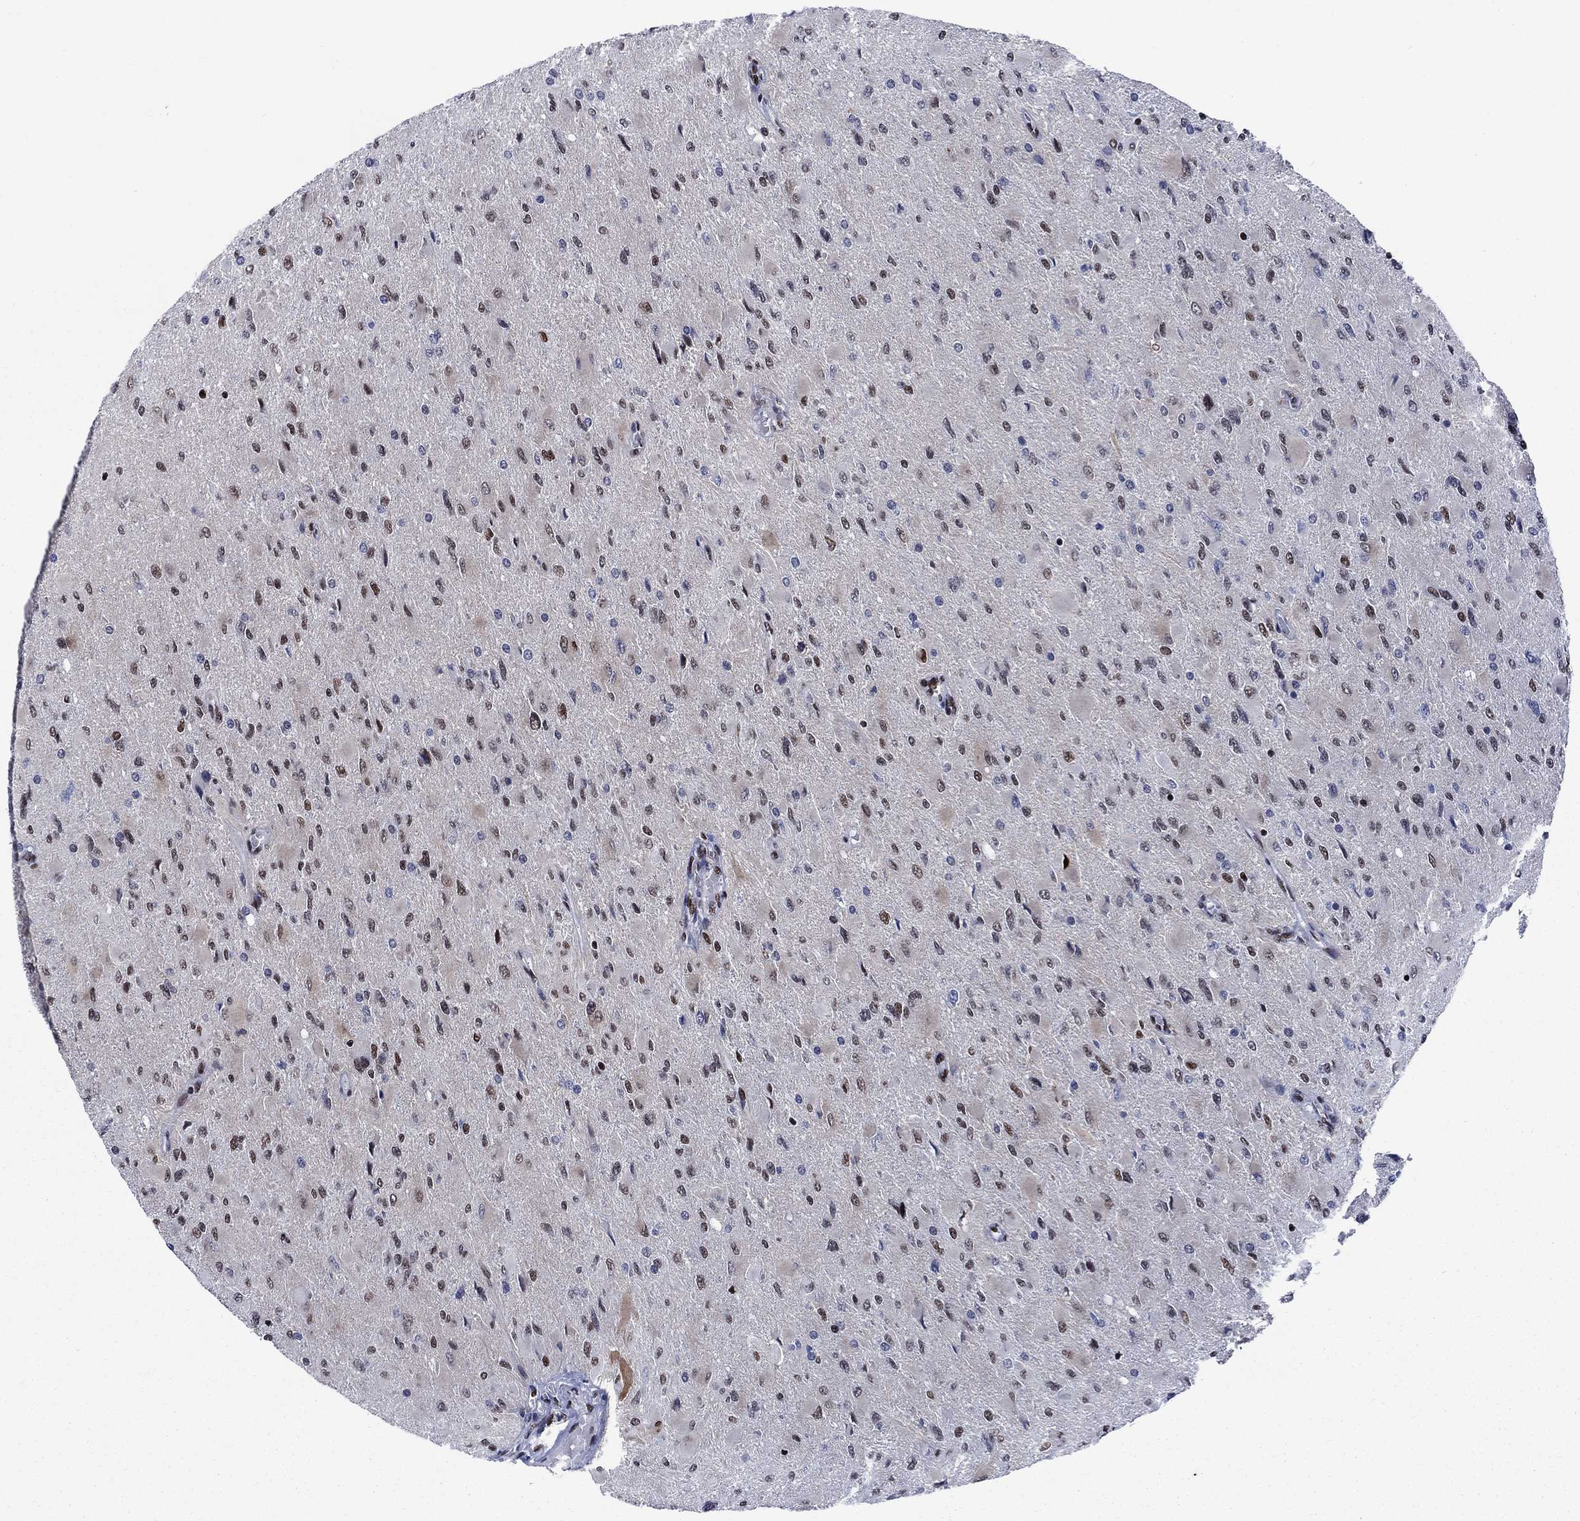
{"staining": {"intensity": "moderate", "quantity": "<25%", "location": "nuclear"}, "tissue": "glioma", "cell_type": "Tumor cells", "image_type": "cancer", "snomed": [{"axis": "morphology", "description": "Glioma, malignant, High grade"}, {"axis": "topography", "description": "Cerebral cortex"}], "caption": "IHC image of neoplastic tissue: malignant high-grade glioma stained using immunohistochemistry (IHC) reveals low levels of moderate protein expression localized specifically in the nuclear of tumor cells, appearing as a nuclear brown color.", "gene": "RPRD1B", "patient": {"sex": "female", "age": 36}}